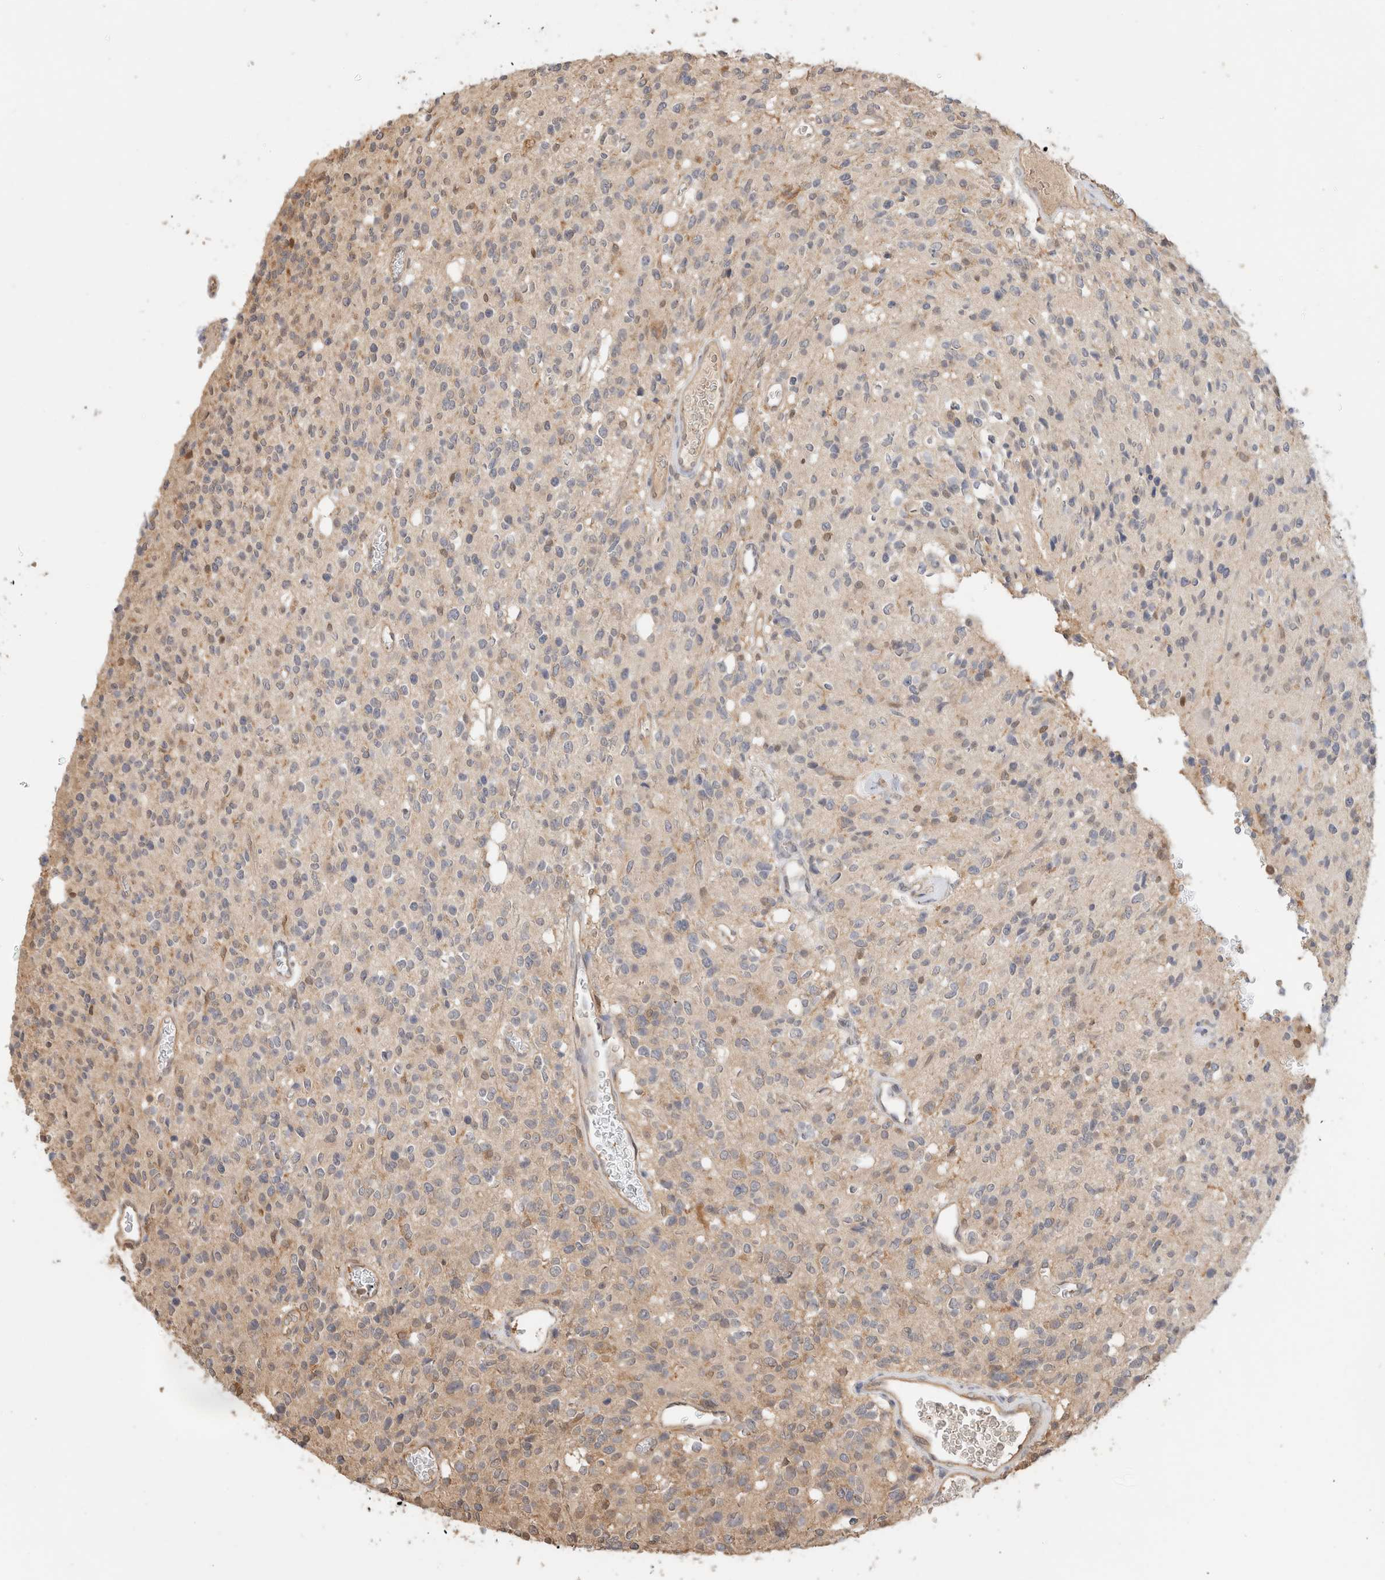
{"staining": {"intensity": "negative", "quantity": "none", "location": "none"}, "tissue": "glioma", "cell_type": "Tumor cells", "image_type": "cancer", "snomed": [{"axis": "morphology", "description": "Glioma, malignant, High grade"}, {"axis": "topography", "description": "Brain"}], "caption": "Image shows no significant protein positivity in tumor cells of glioma. The staining was performed using DAB (3,3'-diaminobenzidine) to visualize the protein expression in brown, while the nuclei were stained in blue with hematoxylin (Magnification: 20x).", "gene": "YWHAH", "patient": {"sex": "male", "age": 34}}